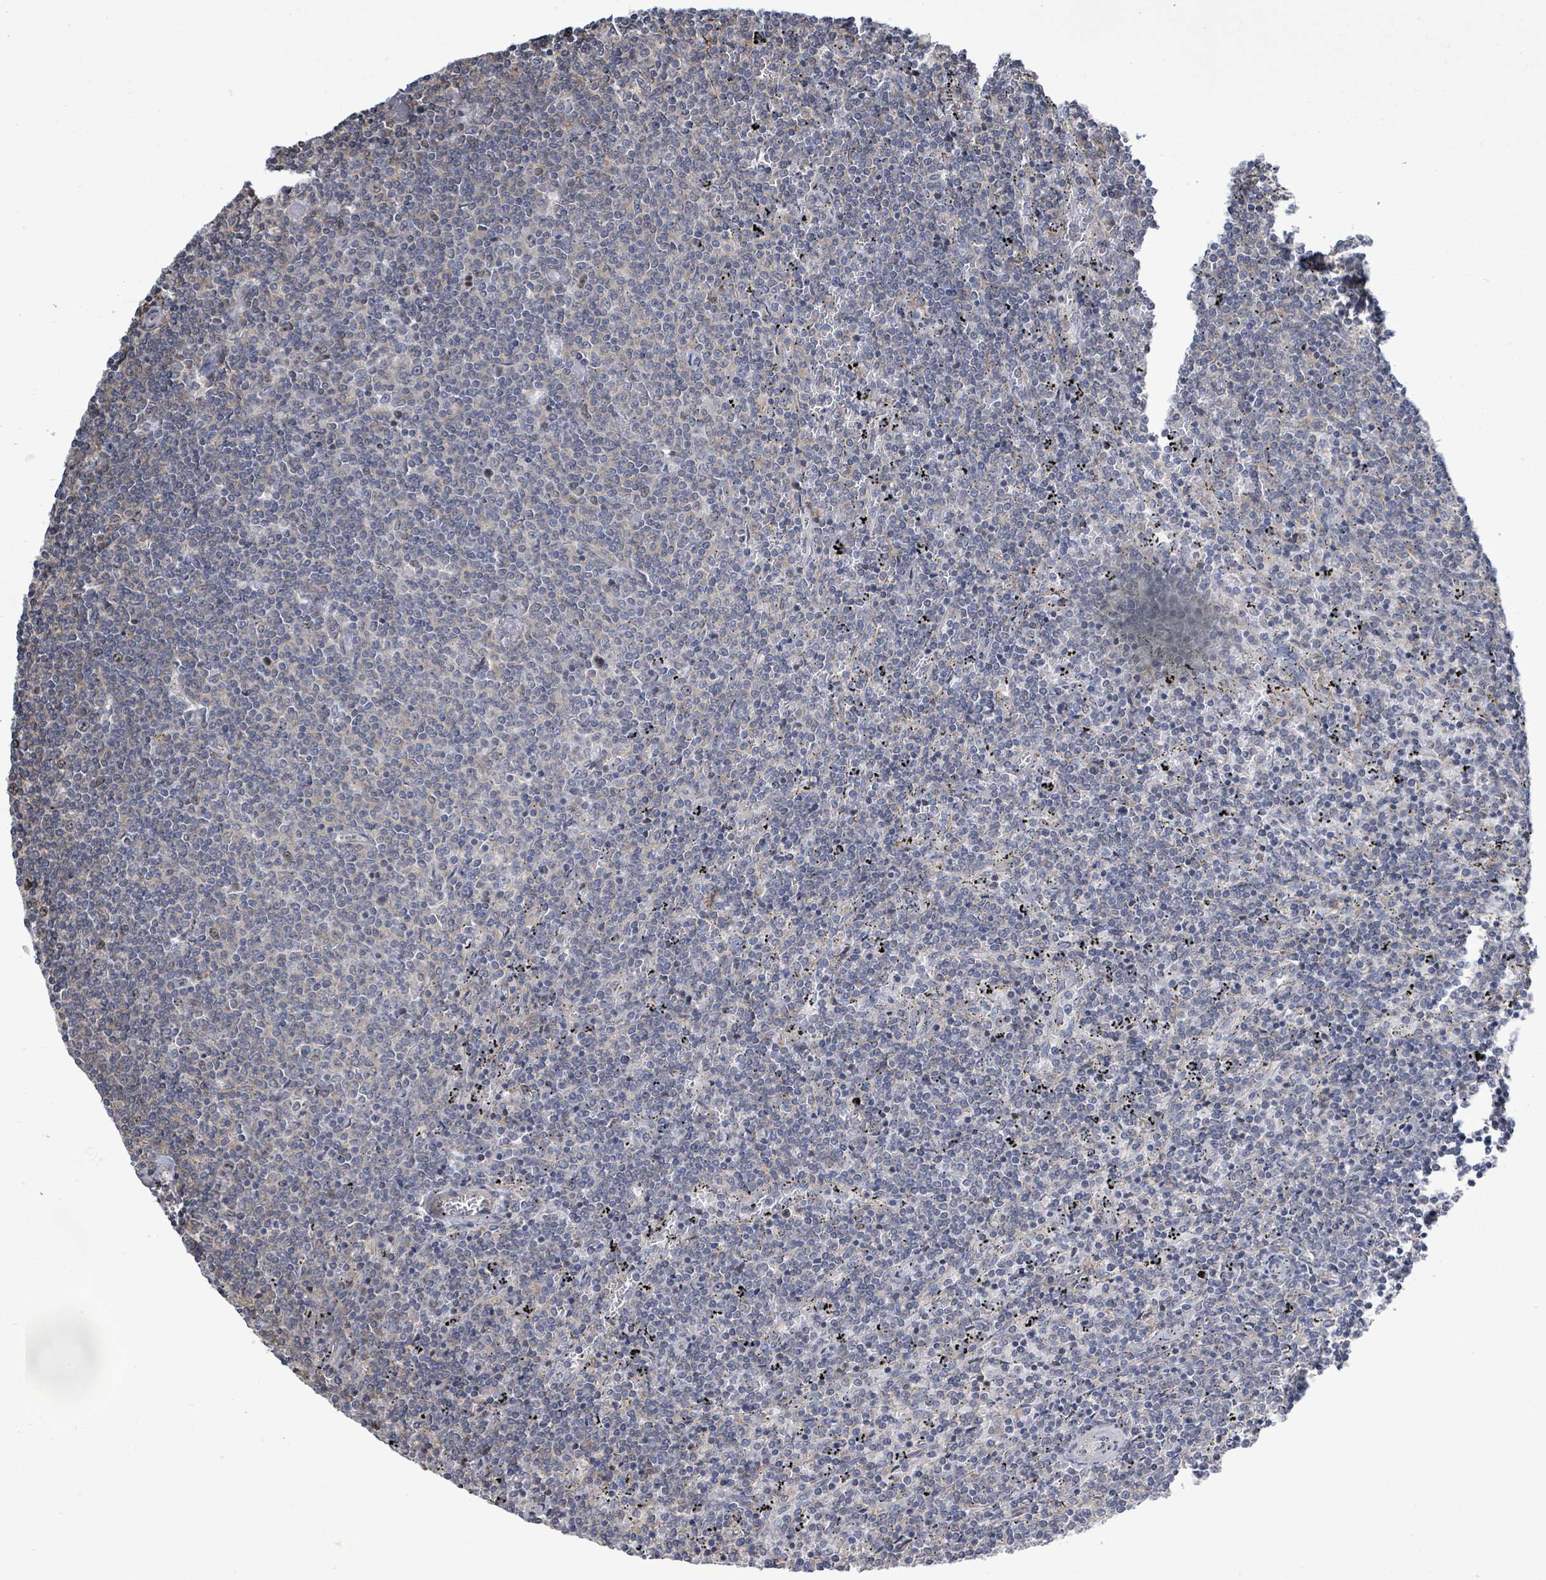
{"staining": {"intensity": "negative", "quantity": "none", "location": "none"}, "tissue": "lymphoma", "cell_type": "Tumor cells", "image_type": "cancer", "snomed": [{"axis": "morphology", "description": "Malignant lymphoma, non-Hodgkin's type, Low grade"}, {"axis": "topography", "description": "Spleen"}], "caption": "Immunohistochemical staining of human lymphoma displays no significant positivity in tumor cells.", "gene": "PAPSS1", "patient": {"sex": "female", "age": 50}}